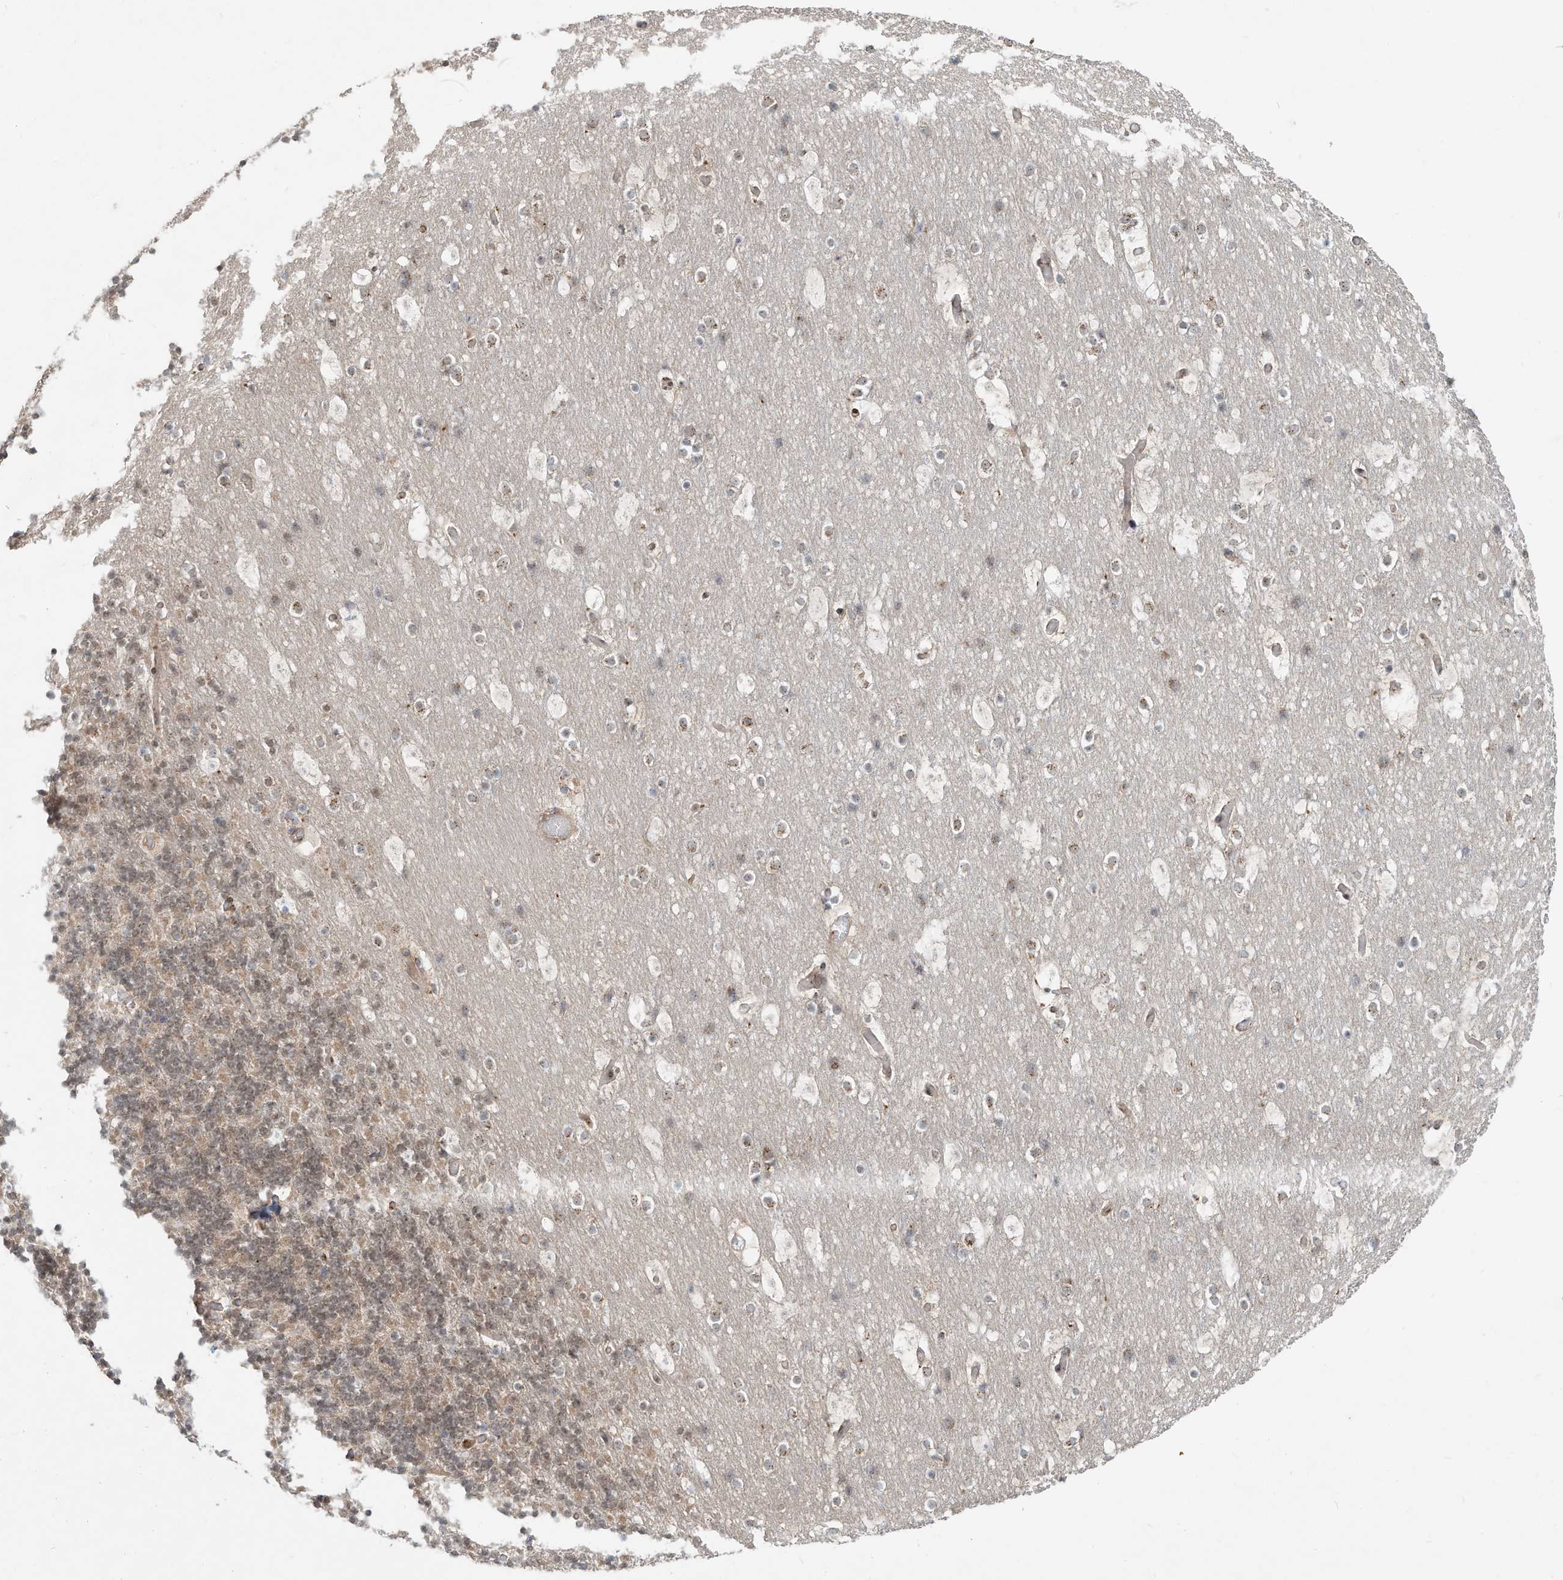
{"staining": {"intensity": "moderate", "quantity": ">75%", "location": "cytoplasmic/membranous,nuclear"}, "tissue": "cerebellum", "cell_type": "Cells in granular layer", "image_type": "normal", "snomed": [{"axis": "morphology", "description": "Normal tissue, NOS"}, {"axis": "topography", "description": "Cerebellum"}], "caption": "Immunohistochemistry histopathology image of benign cerebellum stained for a protein (brown), which reveals medium levels of moderate cytoplasmic/membranous,nuclear staining in approximately >75% of cells in granular layer.", "gene": "CUX1", "patient": {"sex": "male", "age": 57}}